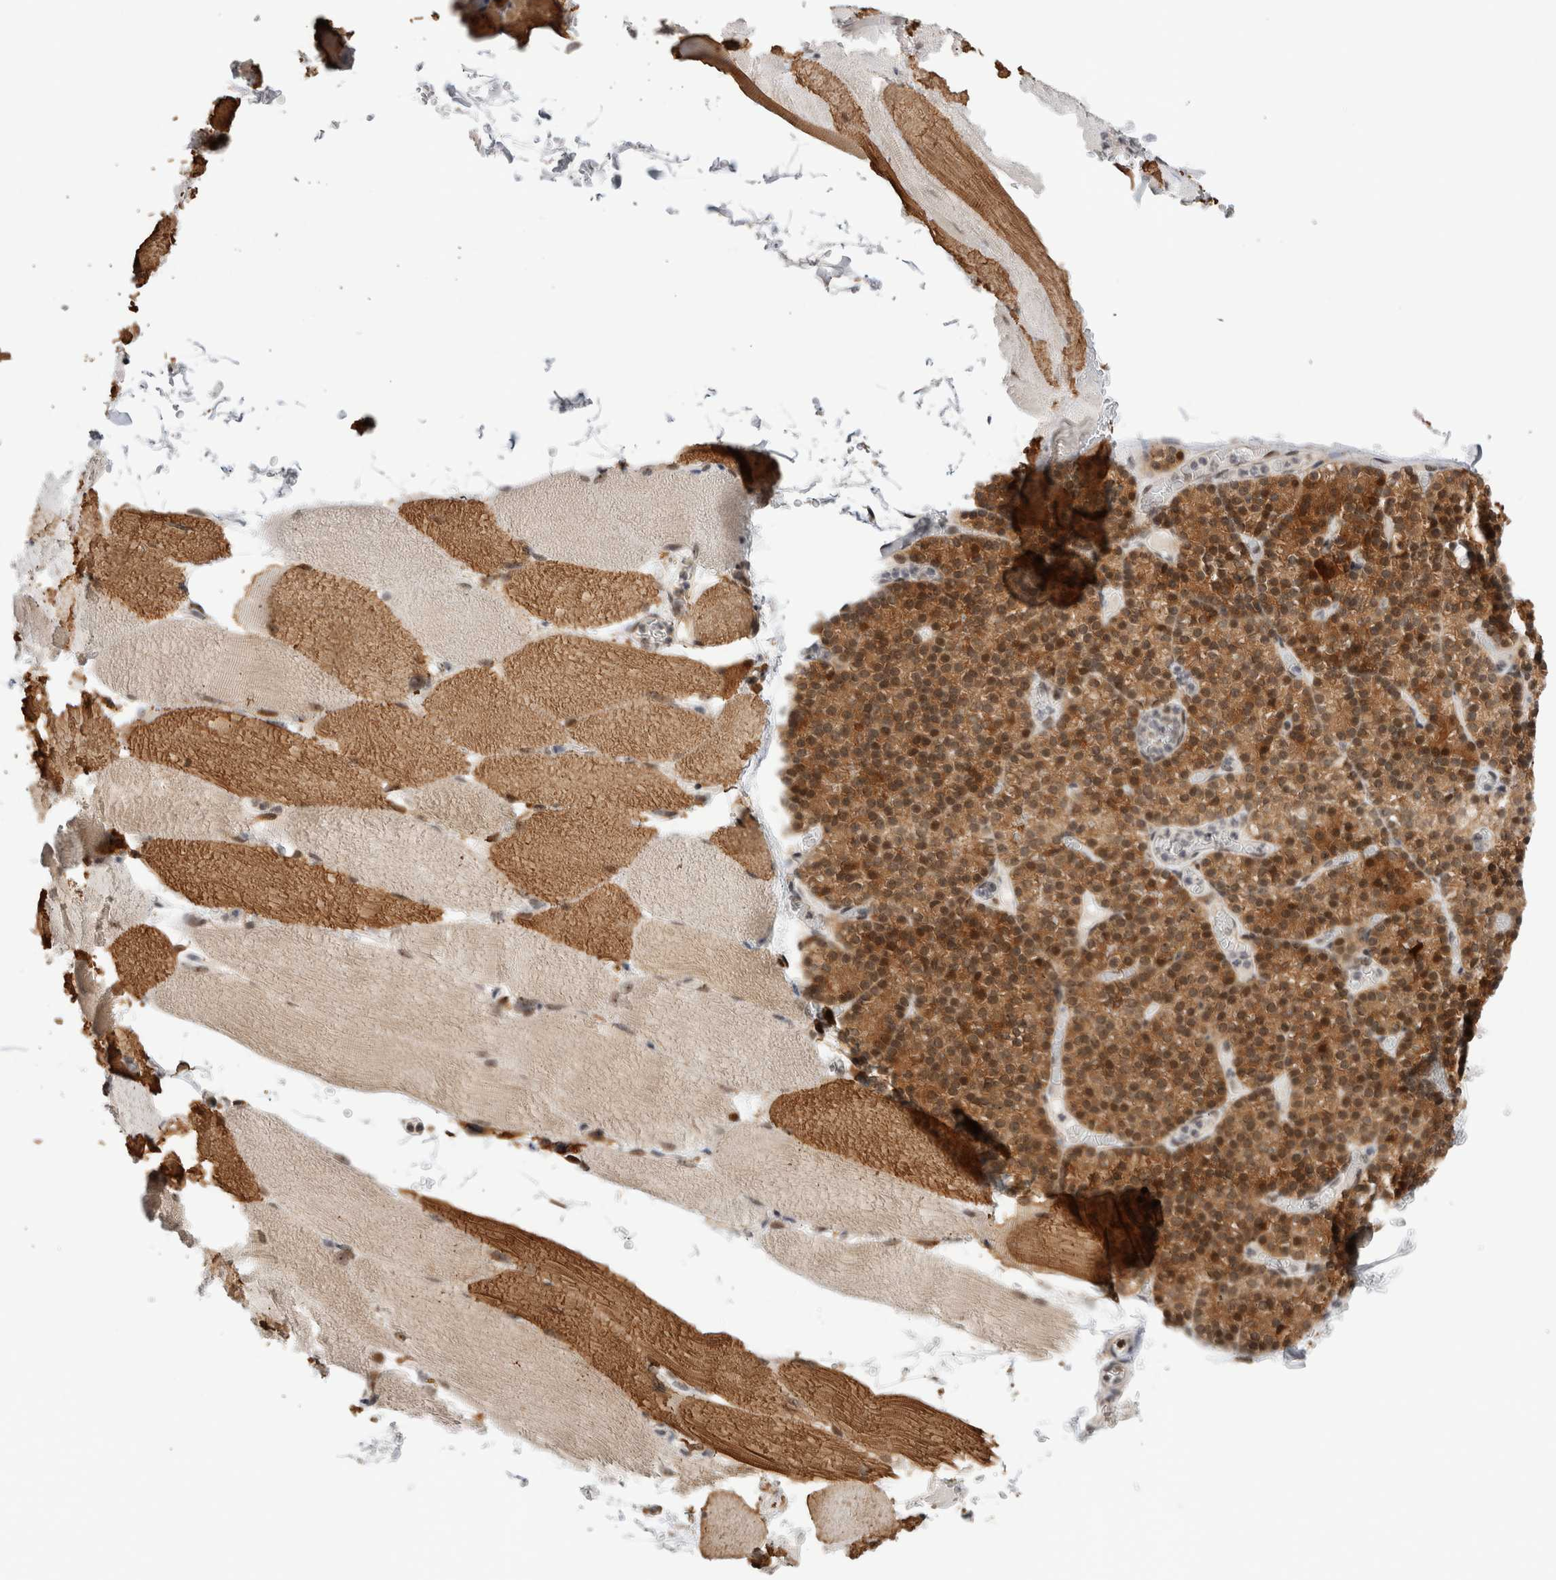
{"staining": {"intensity": "moderate", "quantity": "25%-75%", "location": "cytoplasmic/membranous,nuclear"}, "tissue": "skeletal muscle", "cell_type": "Myocytes", "image_type": "normal", "snomed": [{"axis": "morphology", "description": "Normal tissue, NOS"}, {"axis": "topography", "description": "Skeletal muscle"}, {"axis": "topography", "description": "Parathyroid gland"}], "caption": "IHC micrograph of benign skeletal muscle: human skeletal muscle stained using IHC exhibits medium levels of moderate protein expression localized specifically in the cytoplasmic/membranous,nuclear of myocytes, appearing as a cytoplasmic/membranous,nuclear brown color.", "gene": "ZNF521", "patient": {"sex": "female", "age": 37}}